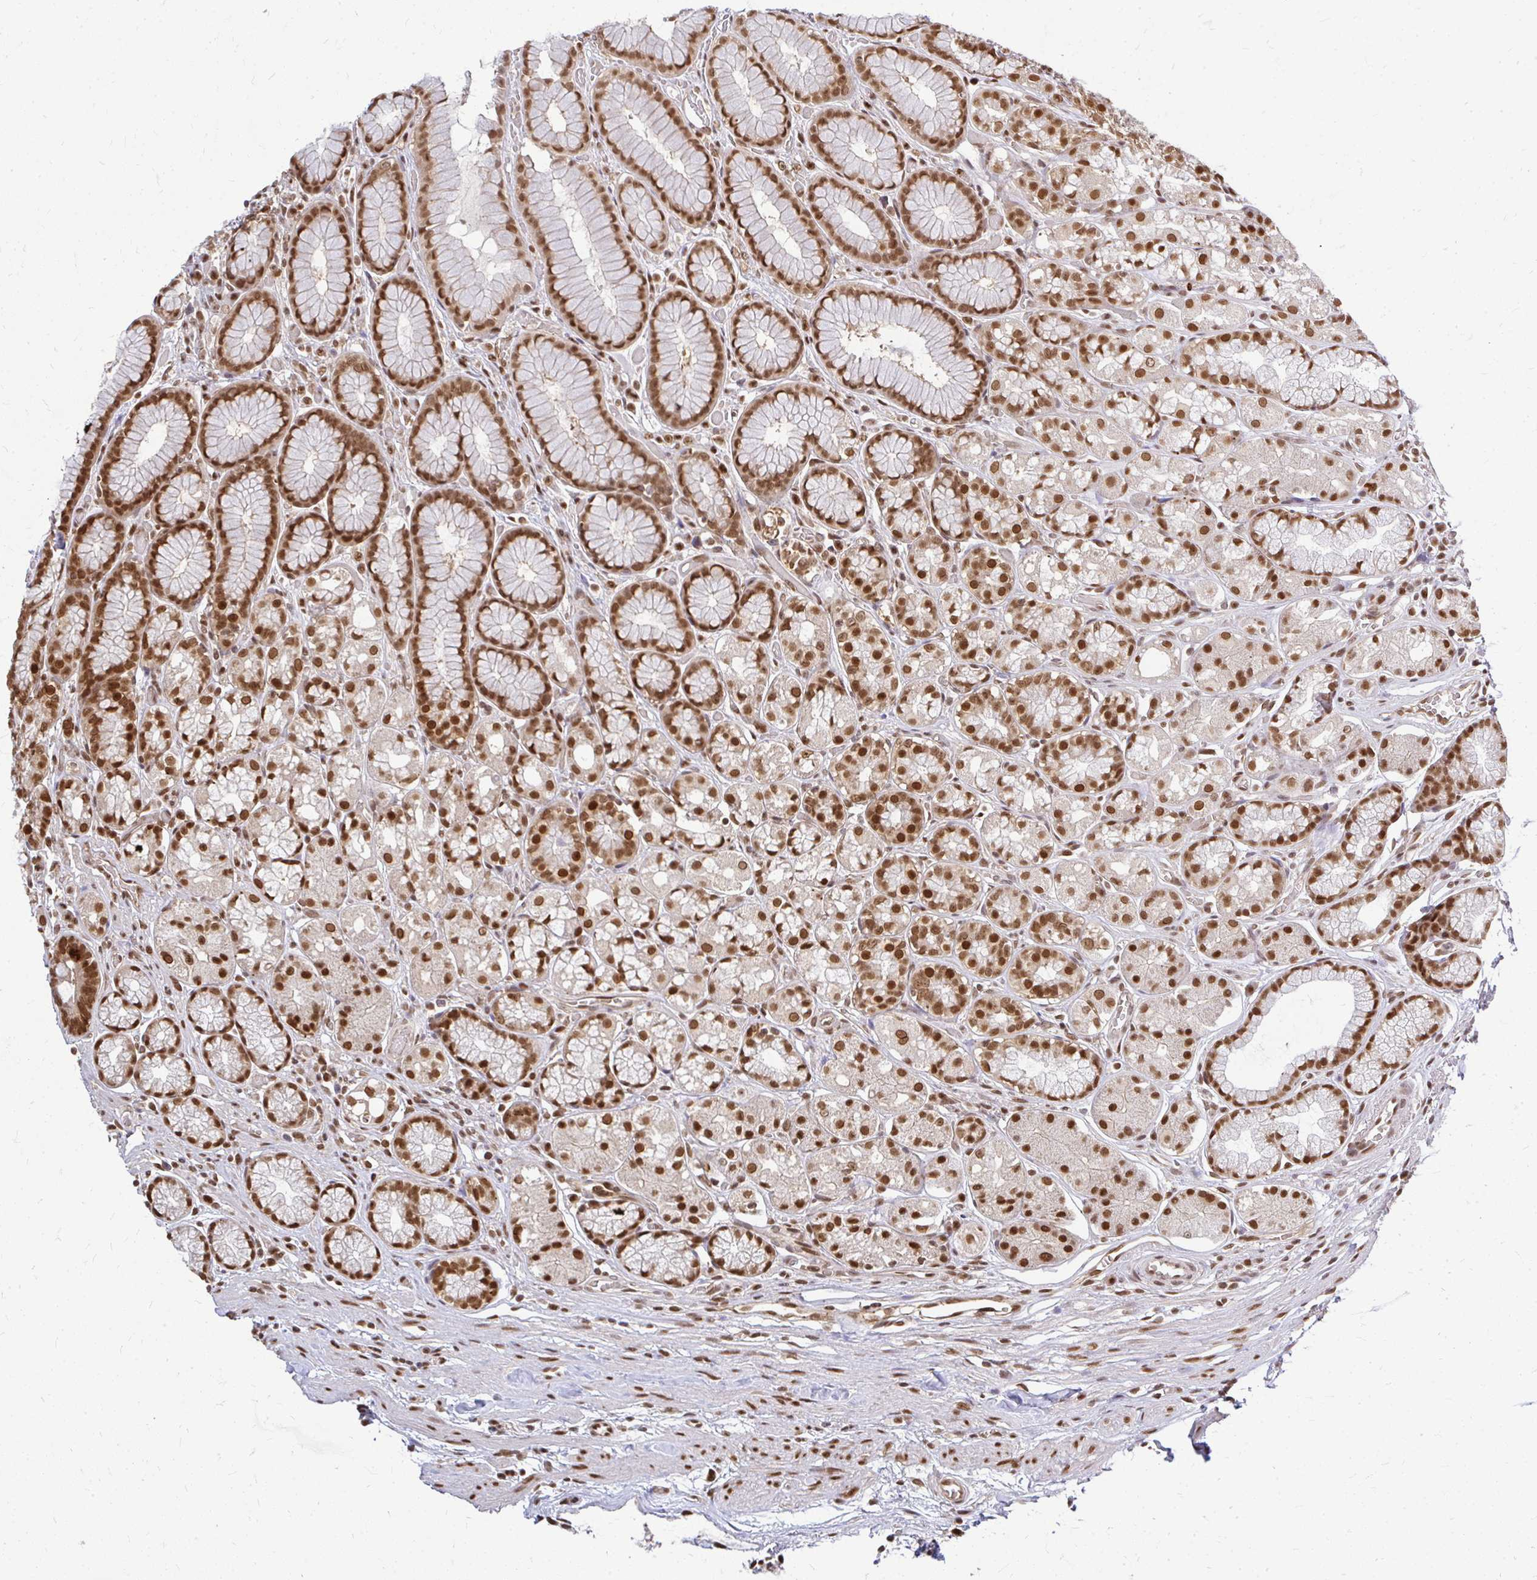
{"staining": {"intensity": "strong", "quantity": ">75%", "location": "cytoplasmic/membranous,nuclear"}, "tissue": "stomach", "cell_type": "Glandular cells", "image_type": "normal", "snomed": [{"axis": "morphology", "description": "Normal tissue, NOS"}, {"axis": "topography", "description": "Smooth muscle"}, {"axis": "topography", "description": "Stomach"}], "caption": "A high-resolution photomicrograph shows IHC staining of benign stomach, which reveals strong cytoplasmic/membranous,nuclear expression in approximately >75% of glandular cells. The staining was performed using DAB to visualize the protein expression in brown, while the nuclei were stained in blue with hematoxylin (Magnification: 20x).", "gene": "XPO1", "patient": {"sex": "male", "age": 70}}